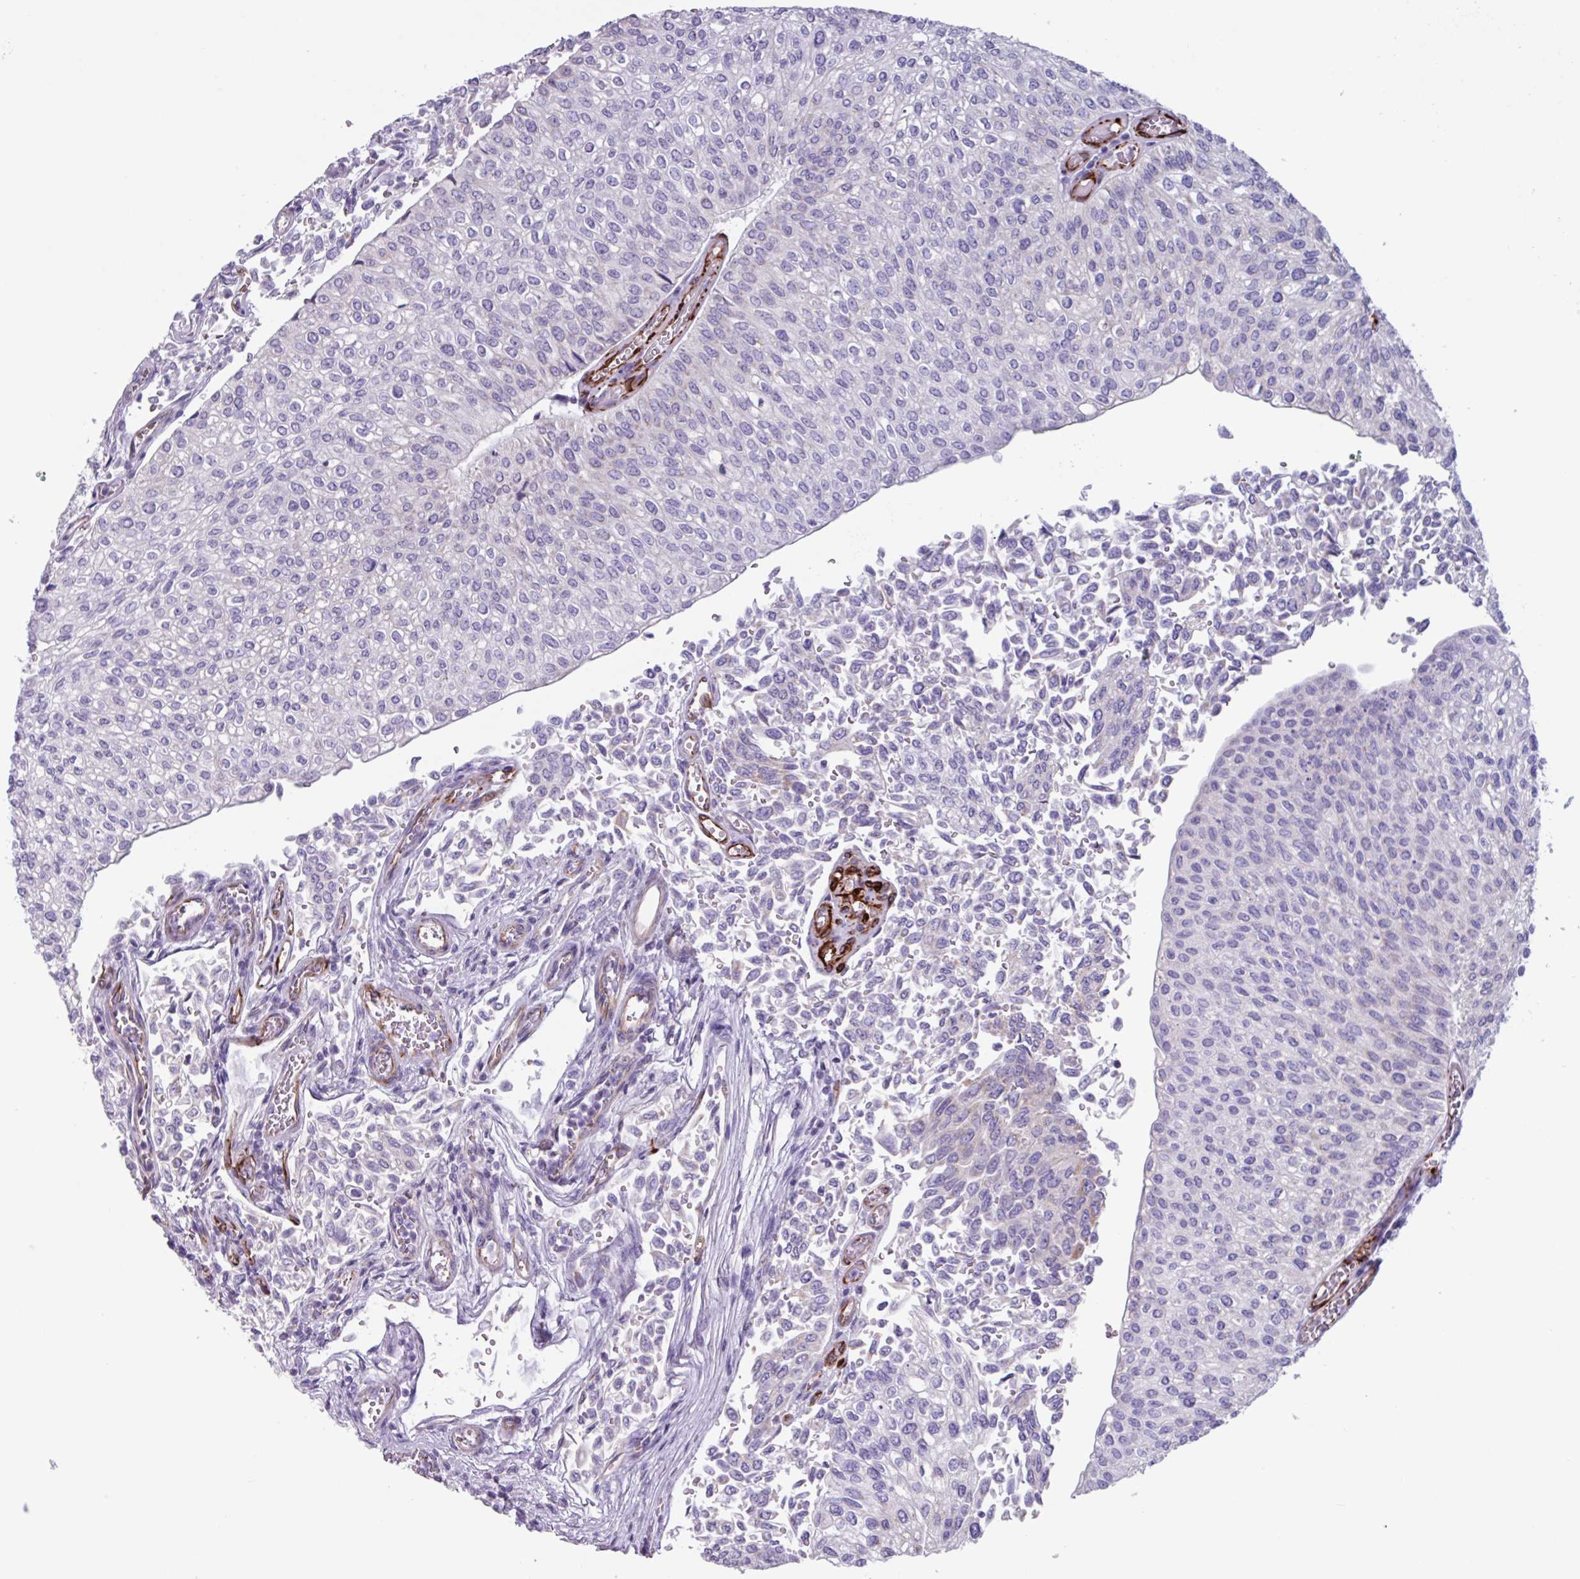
{"staining": {"intensity": "negative", "quantity": "none", "location": "none"}, "tissue": "urothelial cancer", "cell_type": "Tumor cells", "image_type": "cancer", "snomed": [{"axis": "morphology", "description": "Urothelial carcinoma, NOS"}, {"axis": "topography", "description": "Urinary bladder"}], "caption": "Tumor cells are negative for brown protein staining in urothelial cancer. The staining was performed using DAB to visualize the protein expression in brown, while the nuclei were stained in blue with hematoxylin (Magnification: 20x).", "gene": "BTD", "patient": {"sex": "male", "age": 59}}